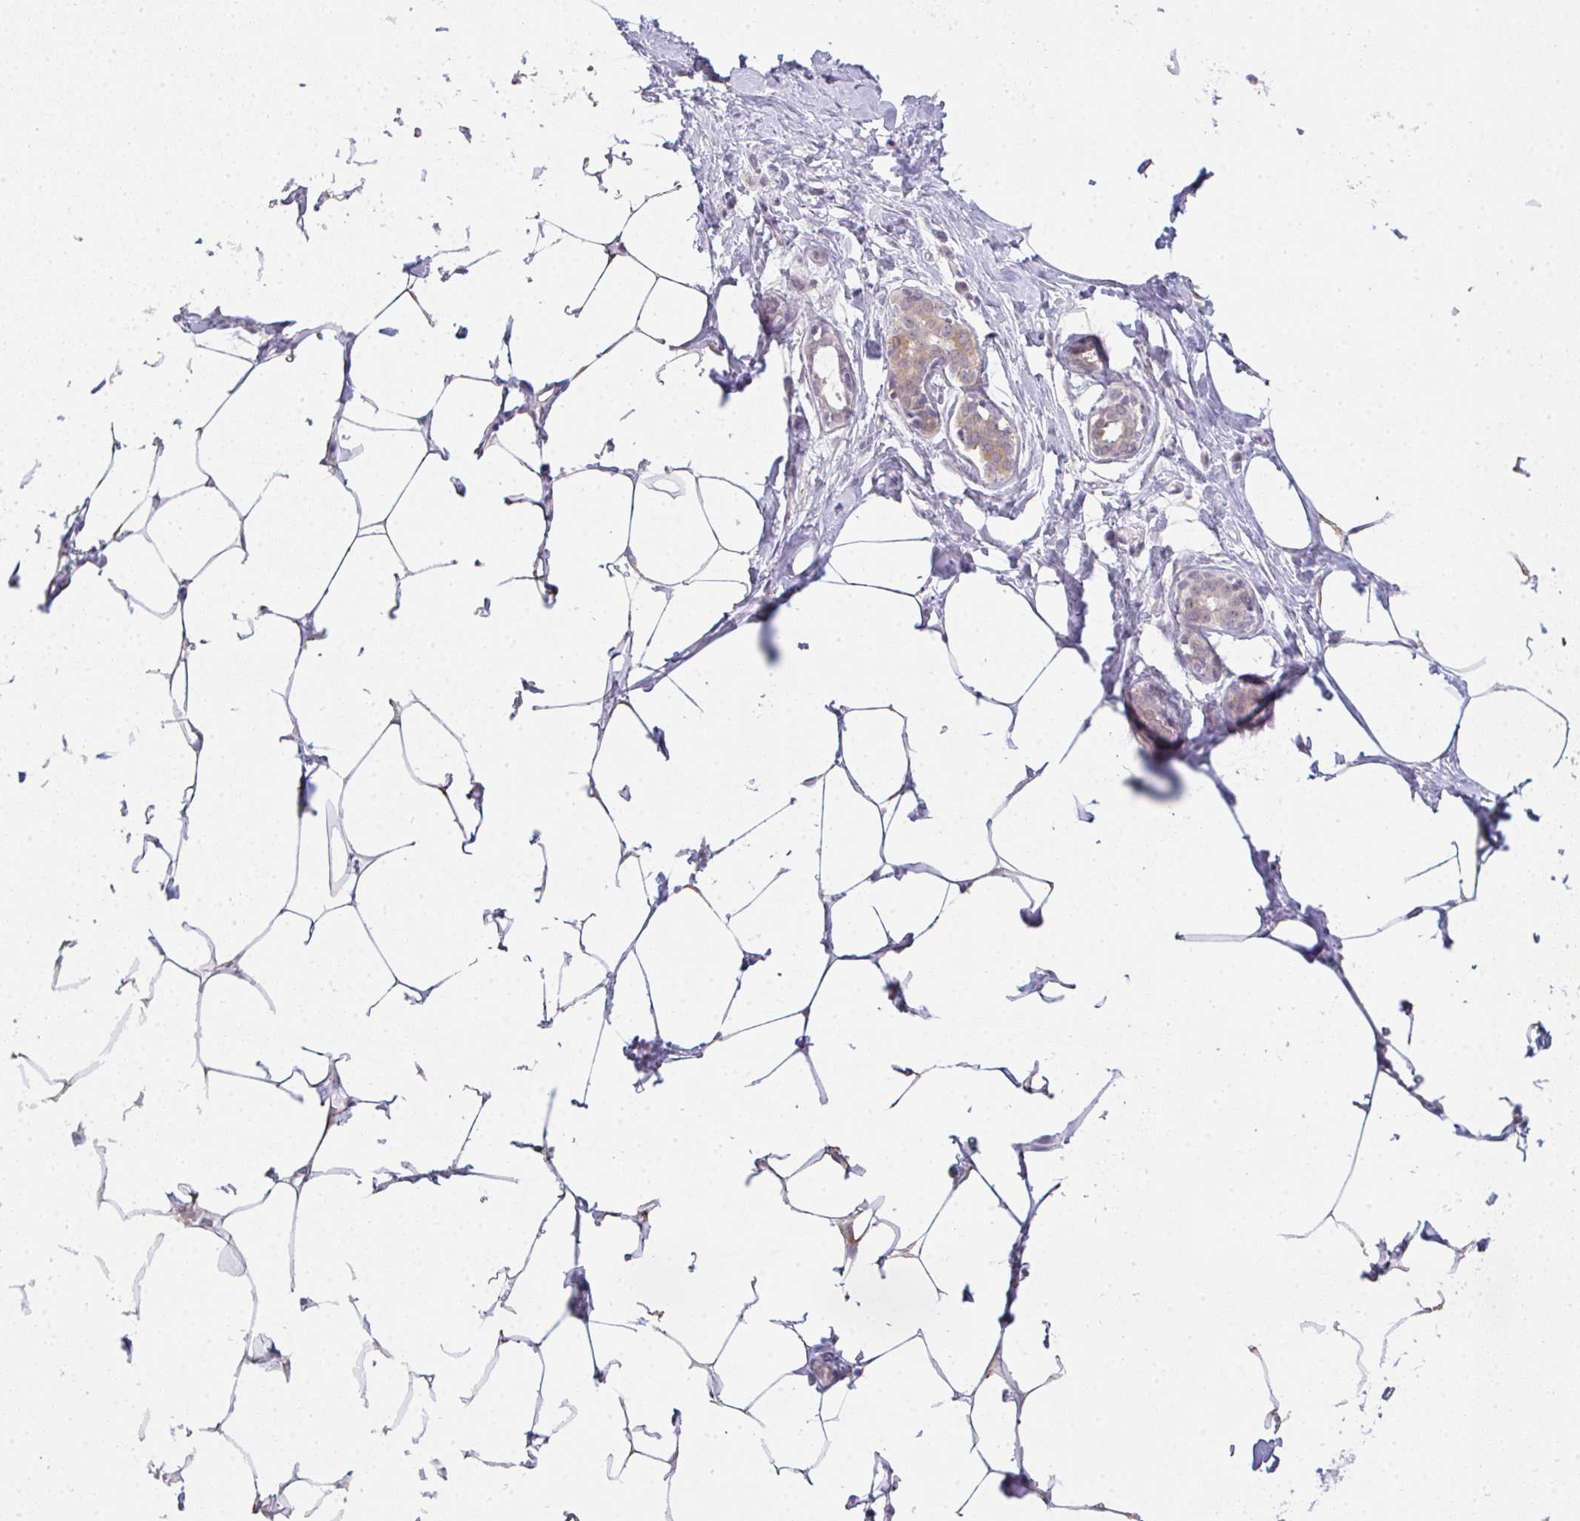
{"staining": {"intensity": "negative", "quantity": "none", "location": "none"}, "tissue": "breast", "cell_type": "Adipocytes", "image_type": "normal", "snomed": [{"axis": "morphology", "description": "Normal tissue, NOS"}, {"axis": "topography", "description": "Breast"}], "caption": "Immunohistochemistry photomicrograph of unremarkable breast: human breast stained with DAB shows no significant protein expression in adipocytes. Brightfield microscopy of IHC stained with DAB (brown) and hematoxylin (blue), captured at high magnification.", "gene": "CSE1L", "patient": {"sex": "female", "age": 27}}